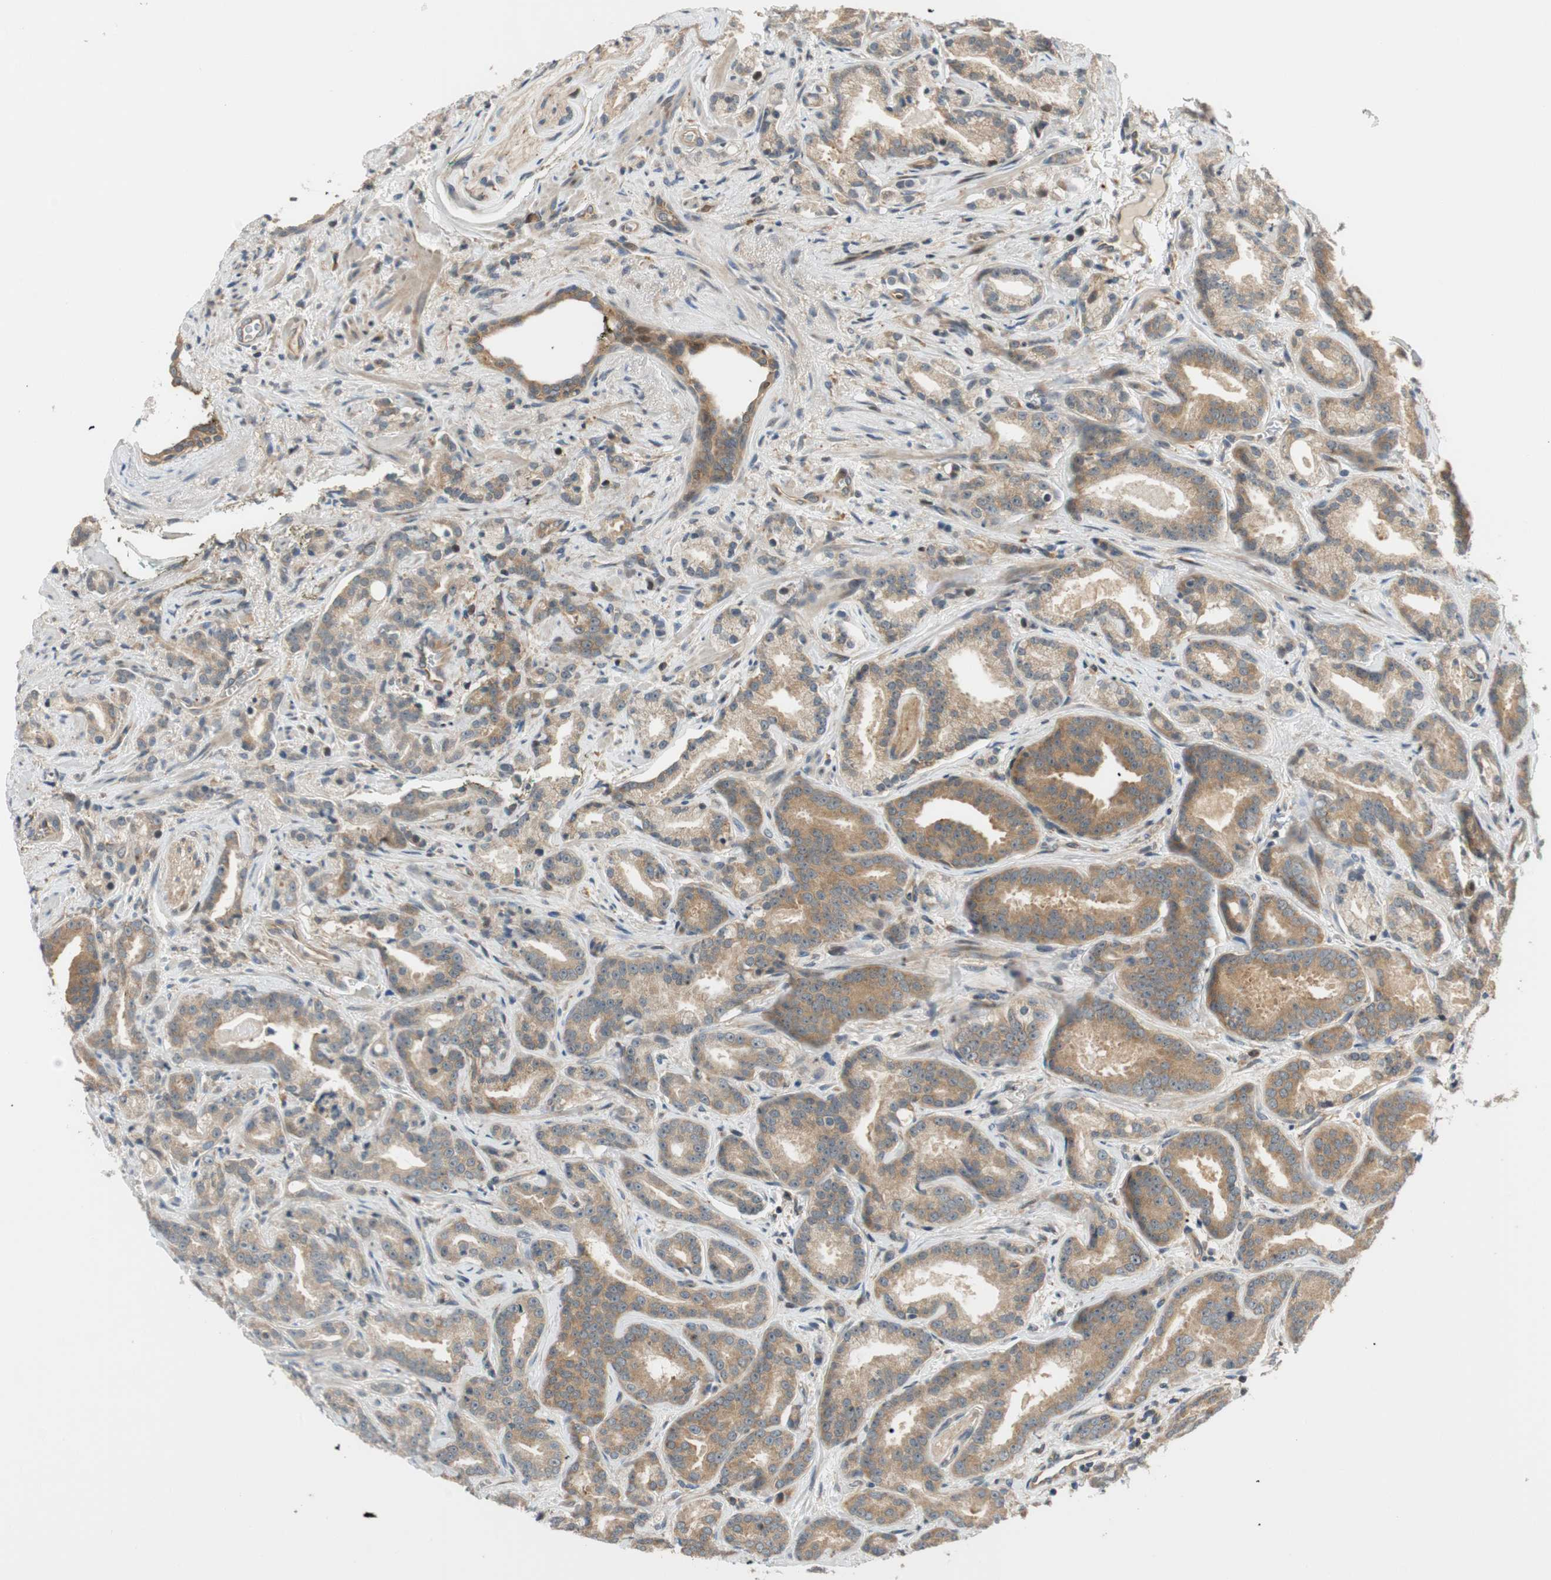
{"staining": {"intensity": "moderate", "quantity": ">75%", "location": "cytoplasmic/membranous"}, "tissue": "prostate cancer", "cell_type": "Tumor cells", "image_type": "cancer", "snomed": [{"axis": "morphology", "description": "Adenocarcinoma, Low grade"}, {"axis": "topography", "description": "Prostate"}], "caption": "Tumor cells demonstrate moderate cytoplasmic/membranous positivity in about >75% of cells in prostate cancer.", "gene": "GATD1", "patient": {"sex": "male", "age": 63}}